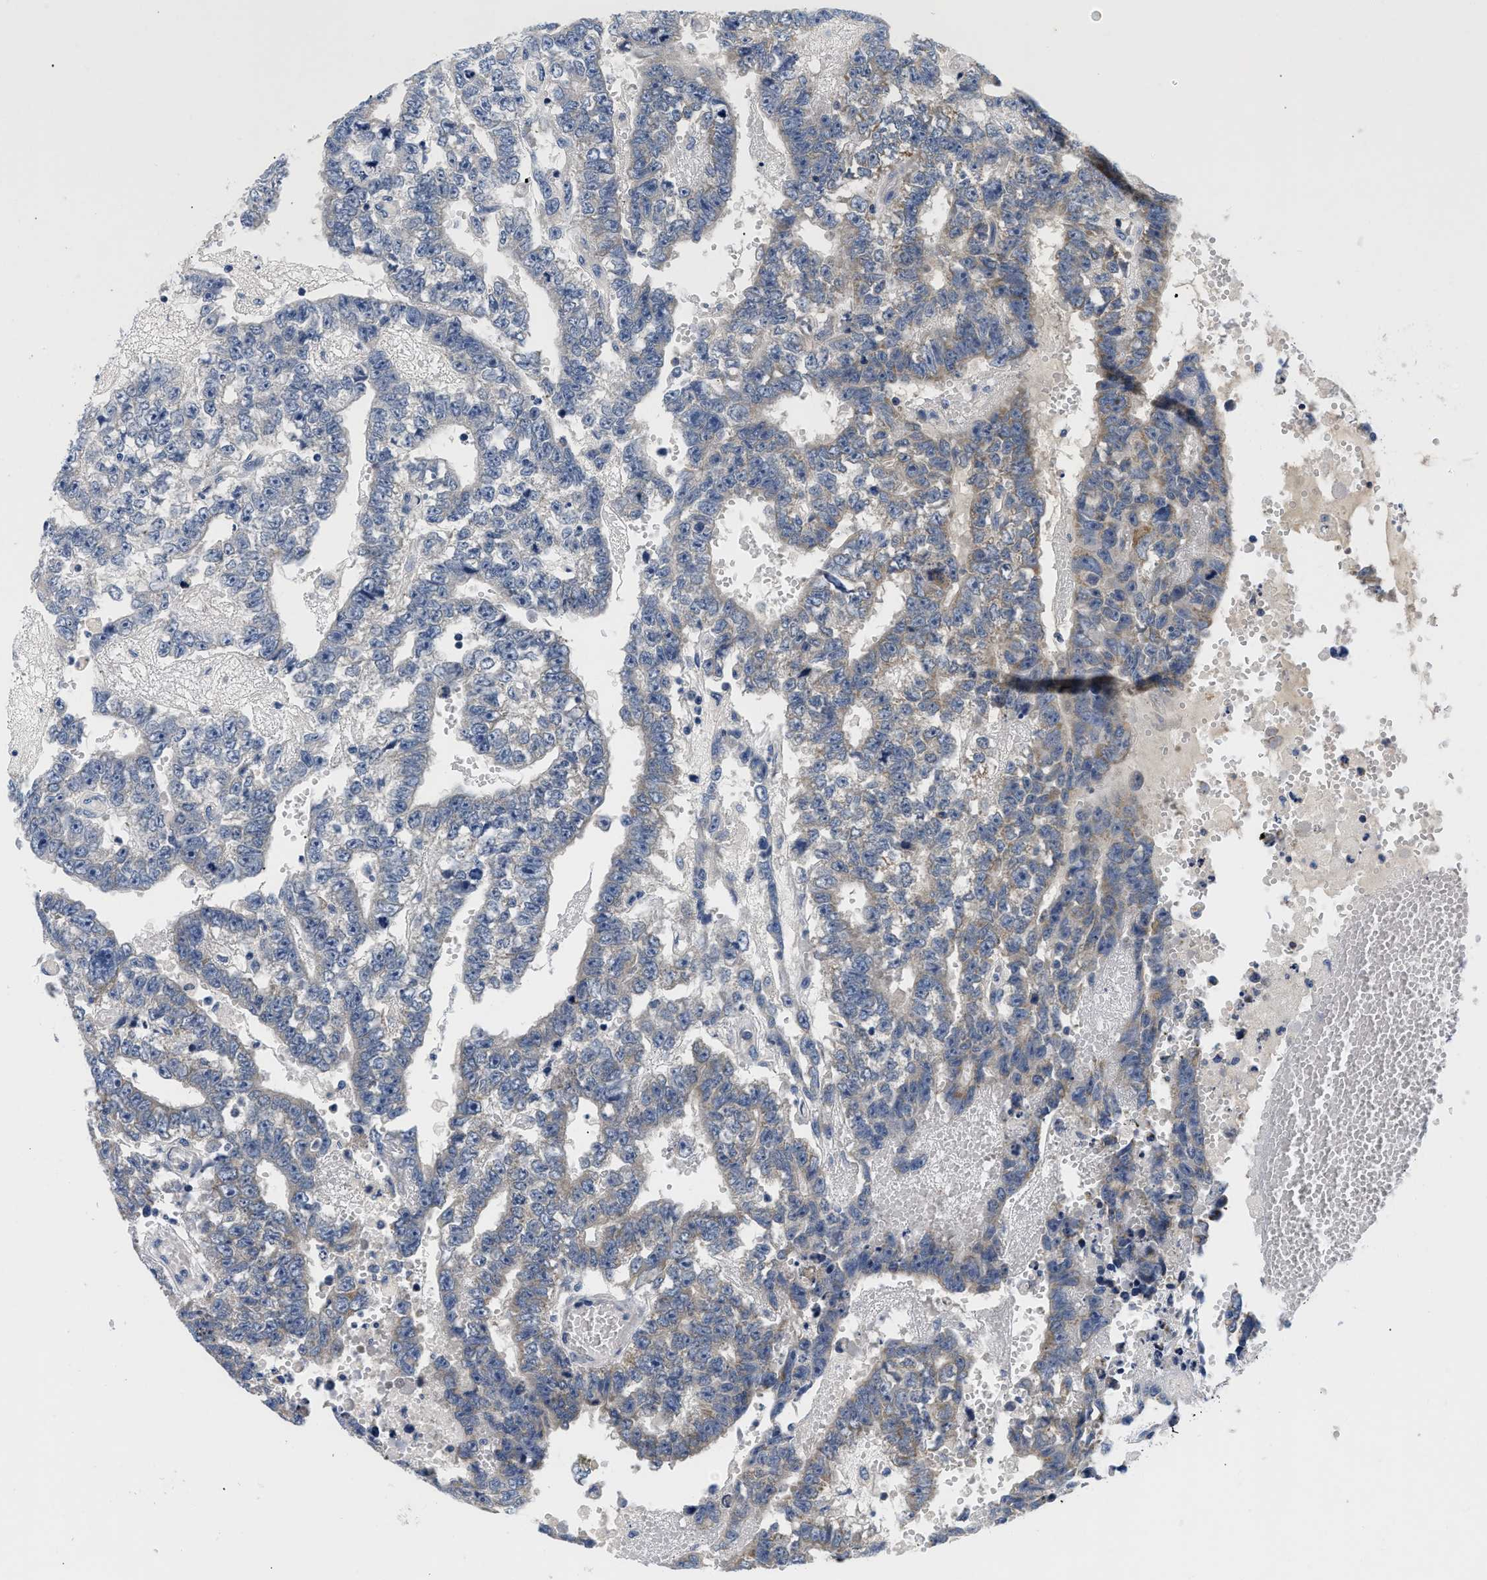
{"staining": {"intensity": "negative", "quantity": "none", "location": "none"}, "tissue": "testis cancer", "cell_type": "Tumor cells", "image_type": "cancer", "snomed": [{"axis": "morphology", "description": "Carcinoma, Embryonal, NOS"}, {"axis": "topography", "description": "Testis"}], "caption": "Tumor cells are negative for brown protein staining in testis embryonal carcinoma.", "gene": "PDP1", "patient": {"sex": "male", "age": 25}}